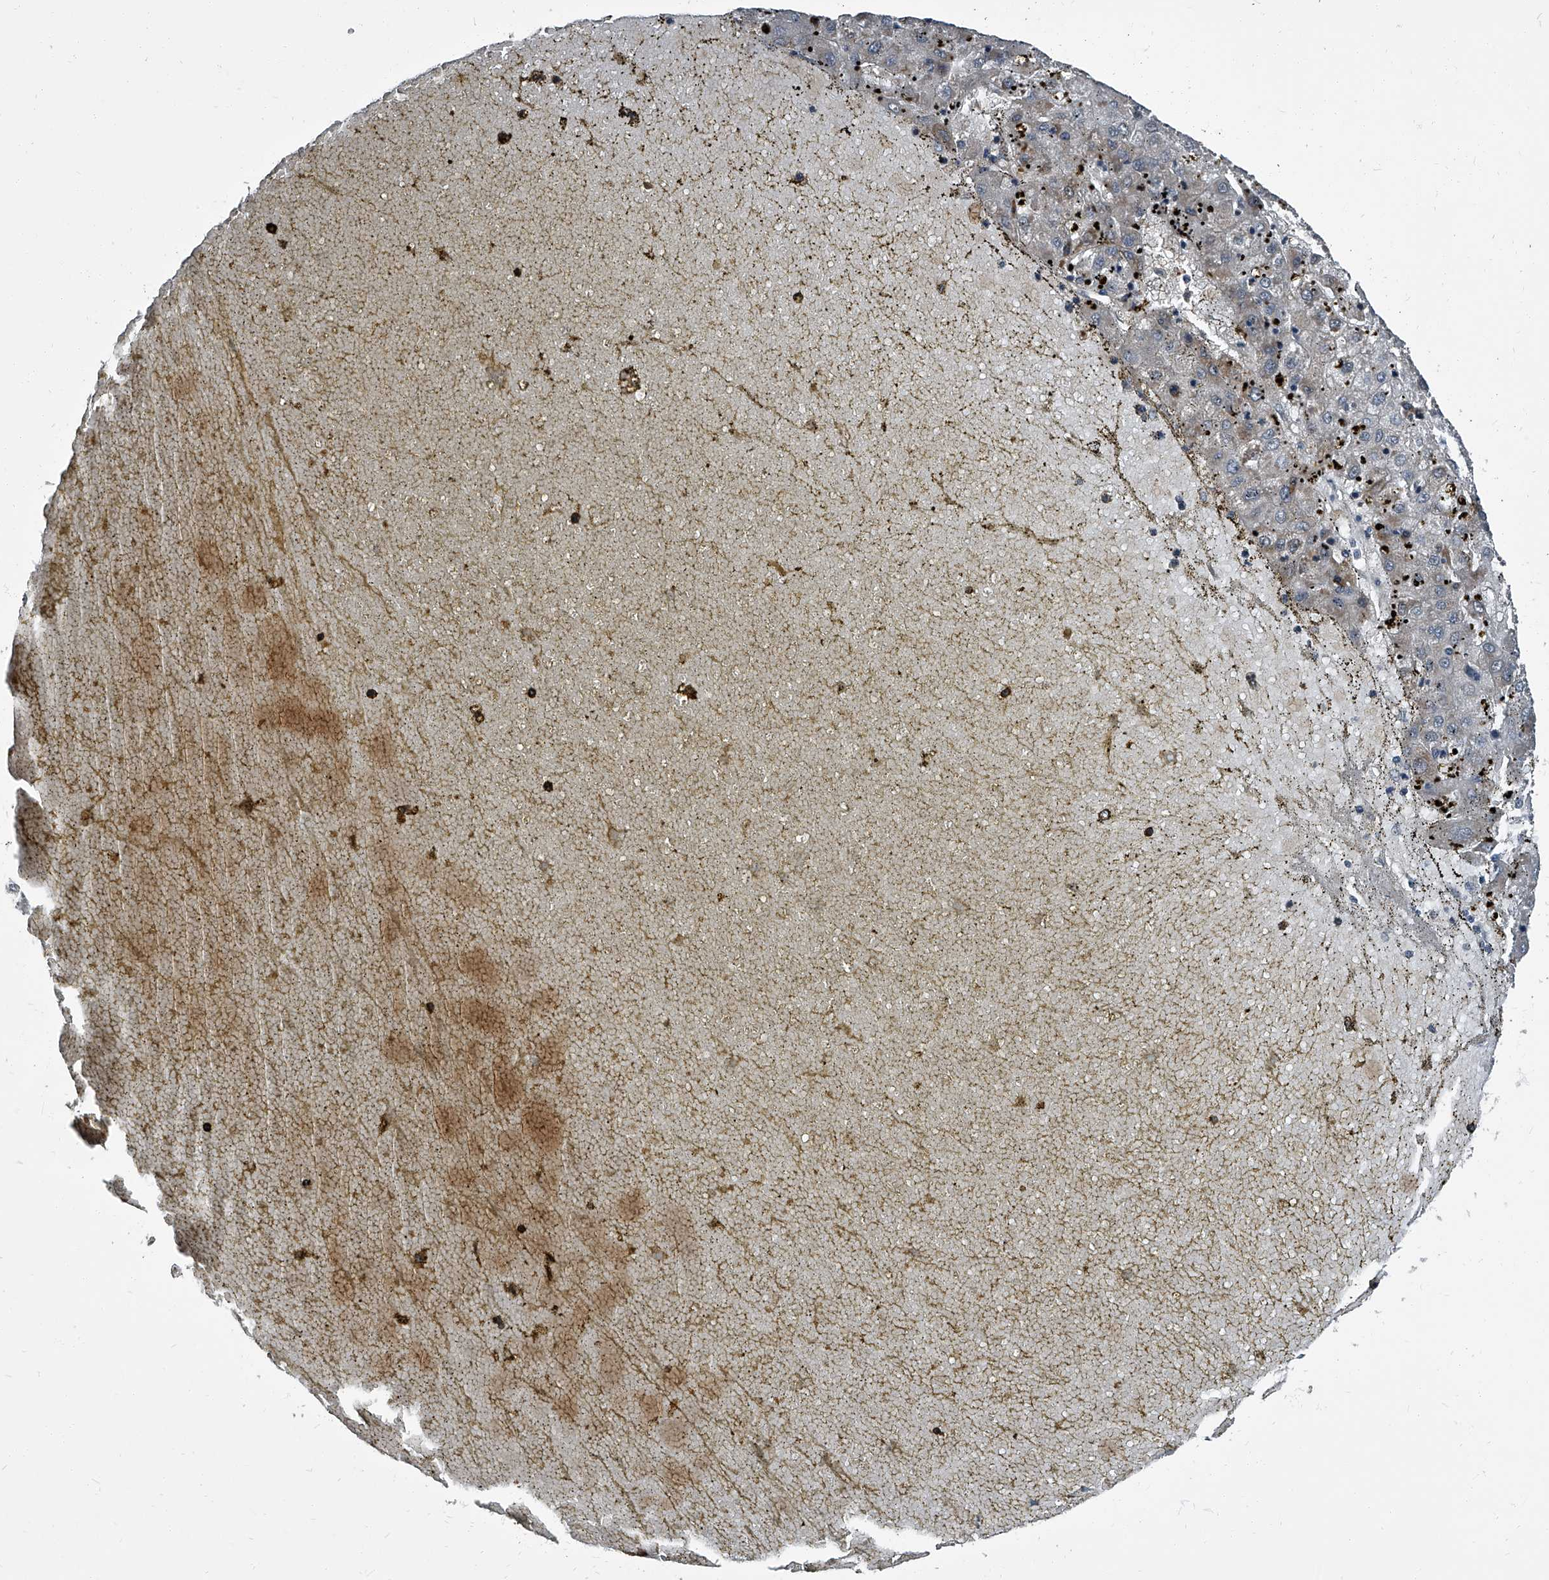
{"staining": {"intensity": "moderate", "quantity": "<25%", "location": "cytoplasmic/membranous"}, "tissue": "liver cancer", "cell_type": "Tumor cells", "image_type": "cancer", "snomed": [{"axis": "morphology", "description": "Carcinoma, Hepatocellular, NOS"}, {"axis": "topography", "description": "Liver"}], "caption": "Immunohistochemistry (IHC) (DAB (3,3'-diaminobenzidine)) staining of human liver hepatocellular carcinoma displays moderate cytoplasmic/membranous protein positivity in approximately <25% of tumor cells.", "gene": "CDV3", "patient": {"sex": "male", "age": 72}}